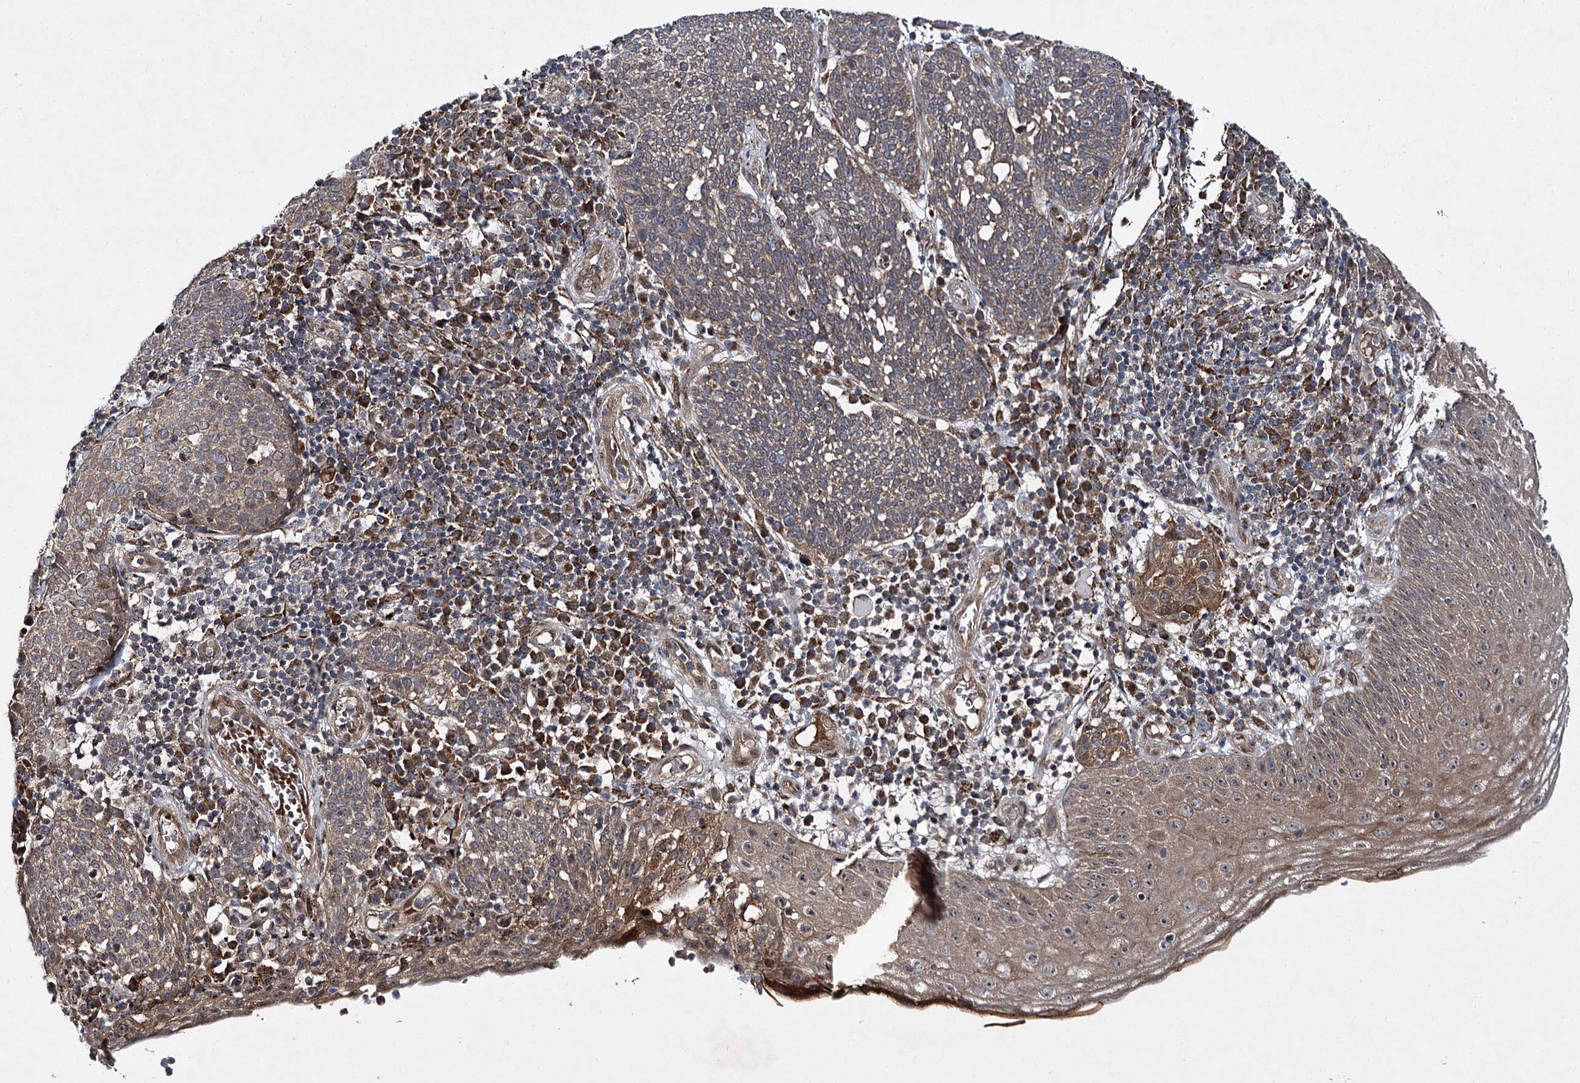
{"staining": {"intensity": "moderate", "quantity": "25%-75%", "location": "cytoplasmic/membranous"}, "tissue": "cervical cancer", "cell_type": "Tumor cells", "image_type": "cancer", "snomed": [{"axis": "morphology", "description": "Squamous cell carcinoma, NOS"}, {"axis": "topography", "description": "Cervix"}], "caption": "This image exhibits squamous cell carcinoma (cervical) stained with IHC to label a protein in brown. The cytoplasmic/membranous of tumor cells show moderate positivity for the protein. Nuclei are counter-stained blue.", "gene": "MSANTD2", "patient": {"sex": "female", "age": 34}}